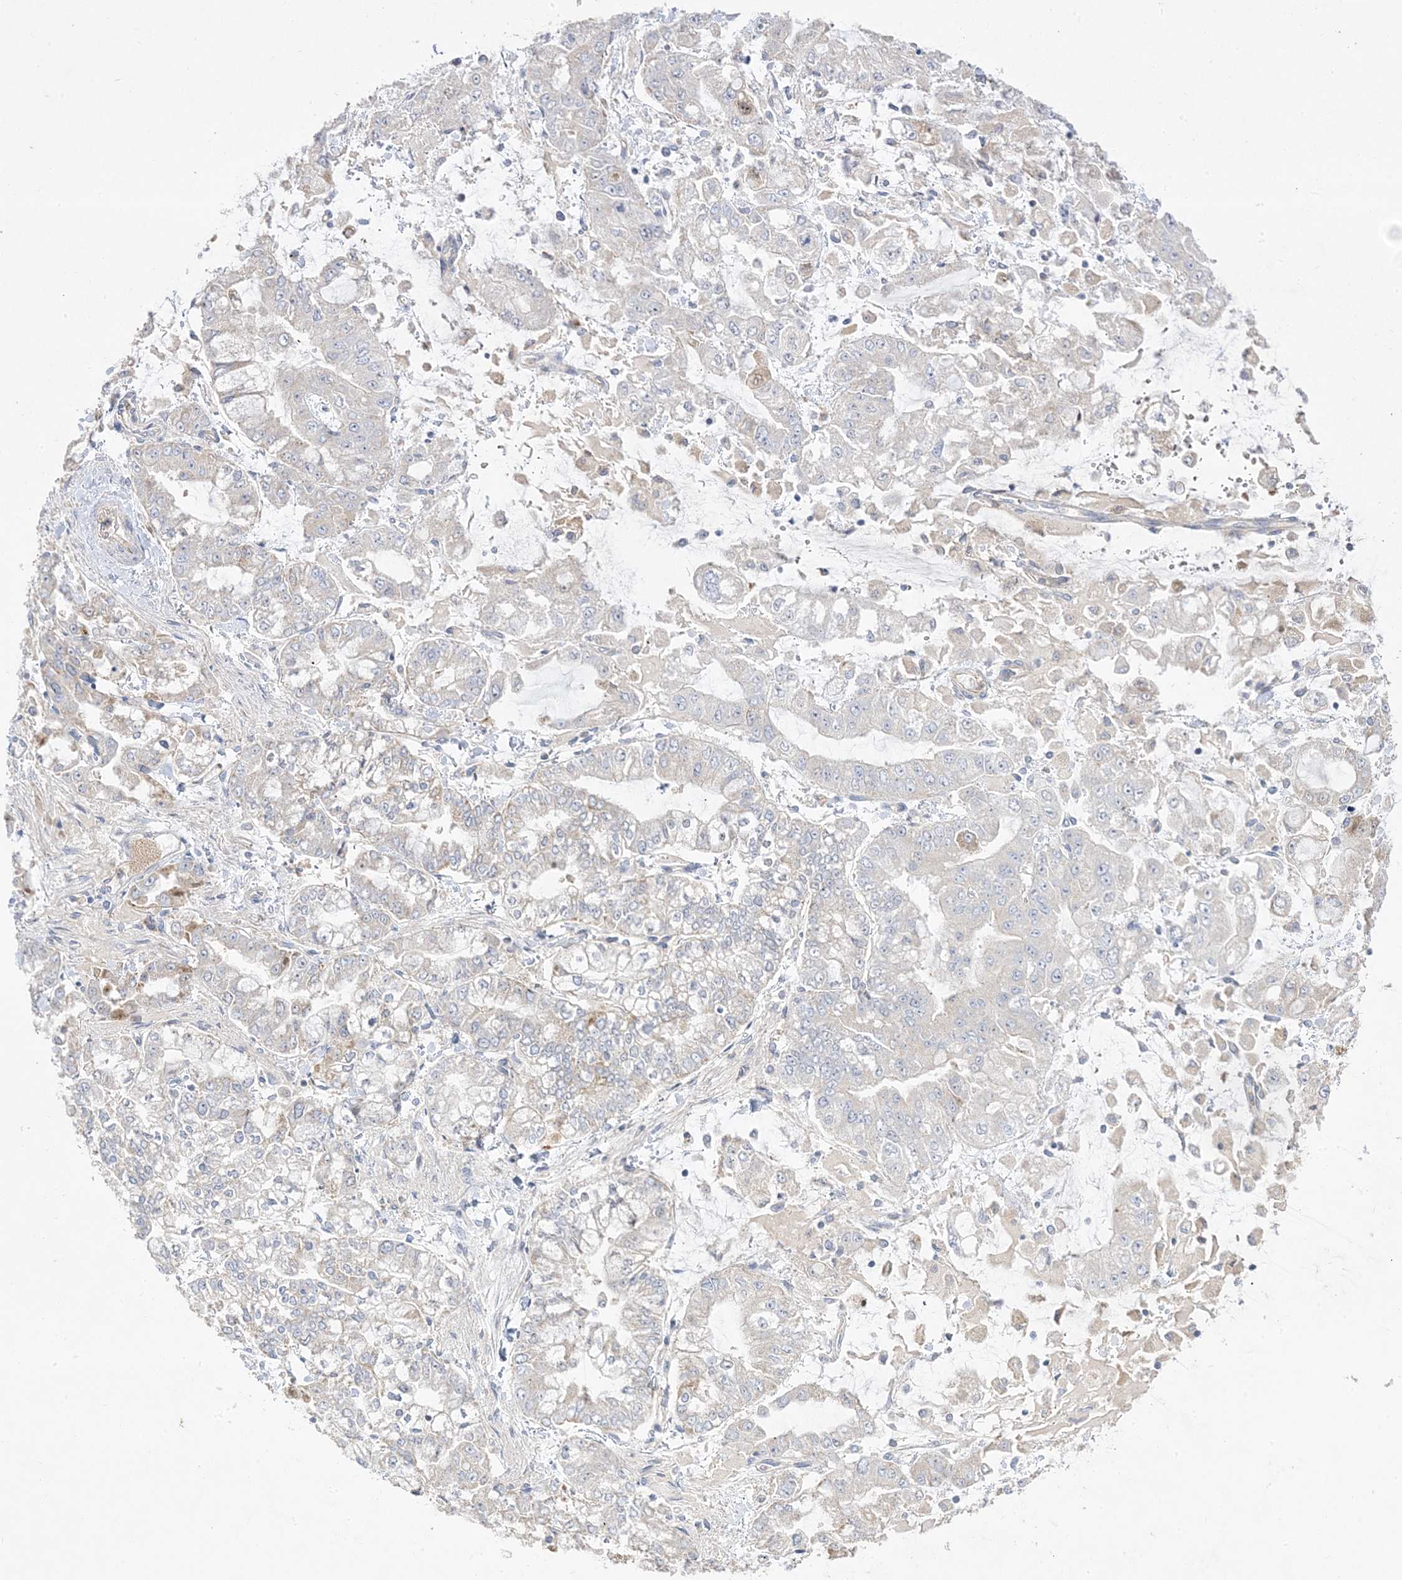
{"staining": {"intensity": "negative", "quantity": "none", "location": "none"}, "tissue": "stomach cancer", "cell_type": "Tumor cells", "image_type": "cancer", "snomed": [{"axis": "morphology", "description": "Normal tissue, NOS"}, {"axis": "morphology", "description": "Adenocarcinoma, NOS"}, {"axis": "topography", "description": "Stomach, upper"}, {"axis": "topography", "description": "Stomach"}], "caption": "Stomach adenocarcinoma was stained to show a protein in brown. There is no significant positivity in tumor cells.", "gene": "TRANK1", "patient": {"sex": "male", "age": 76}}